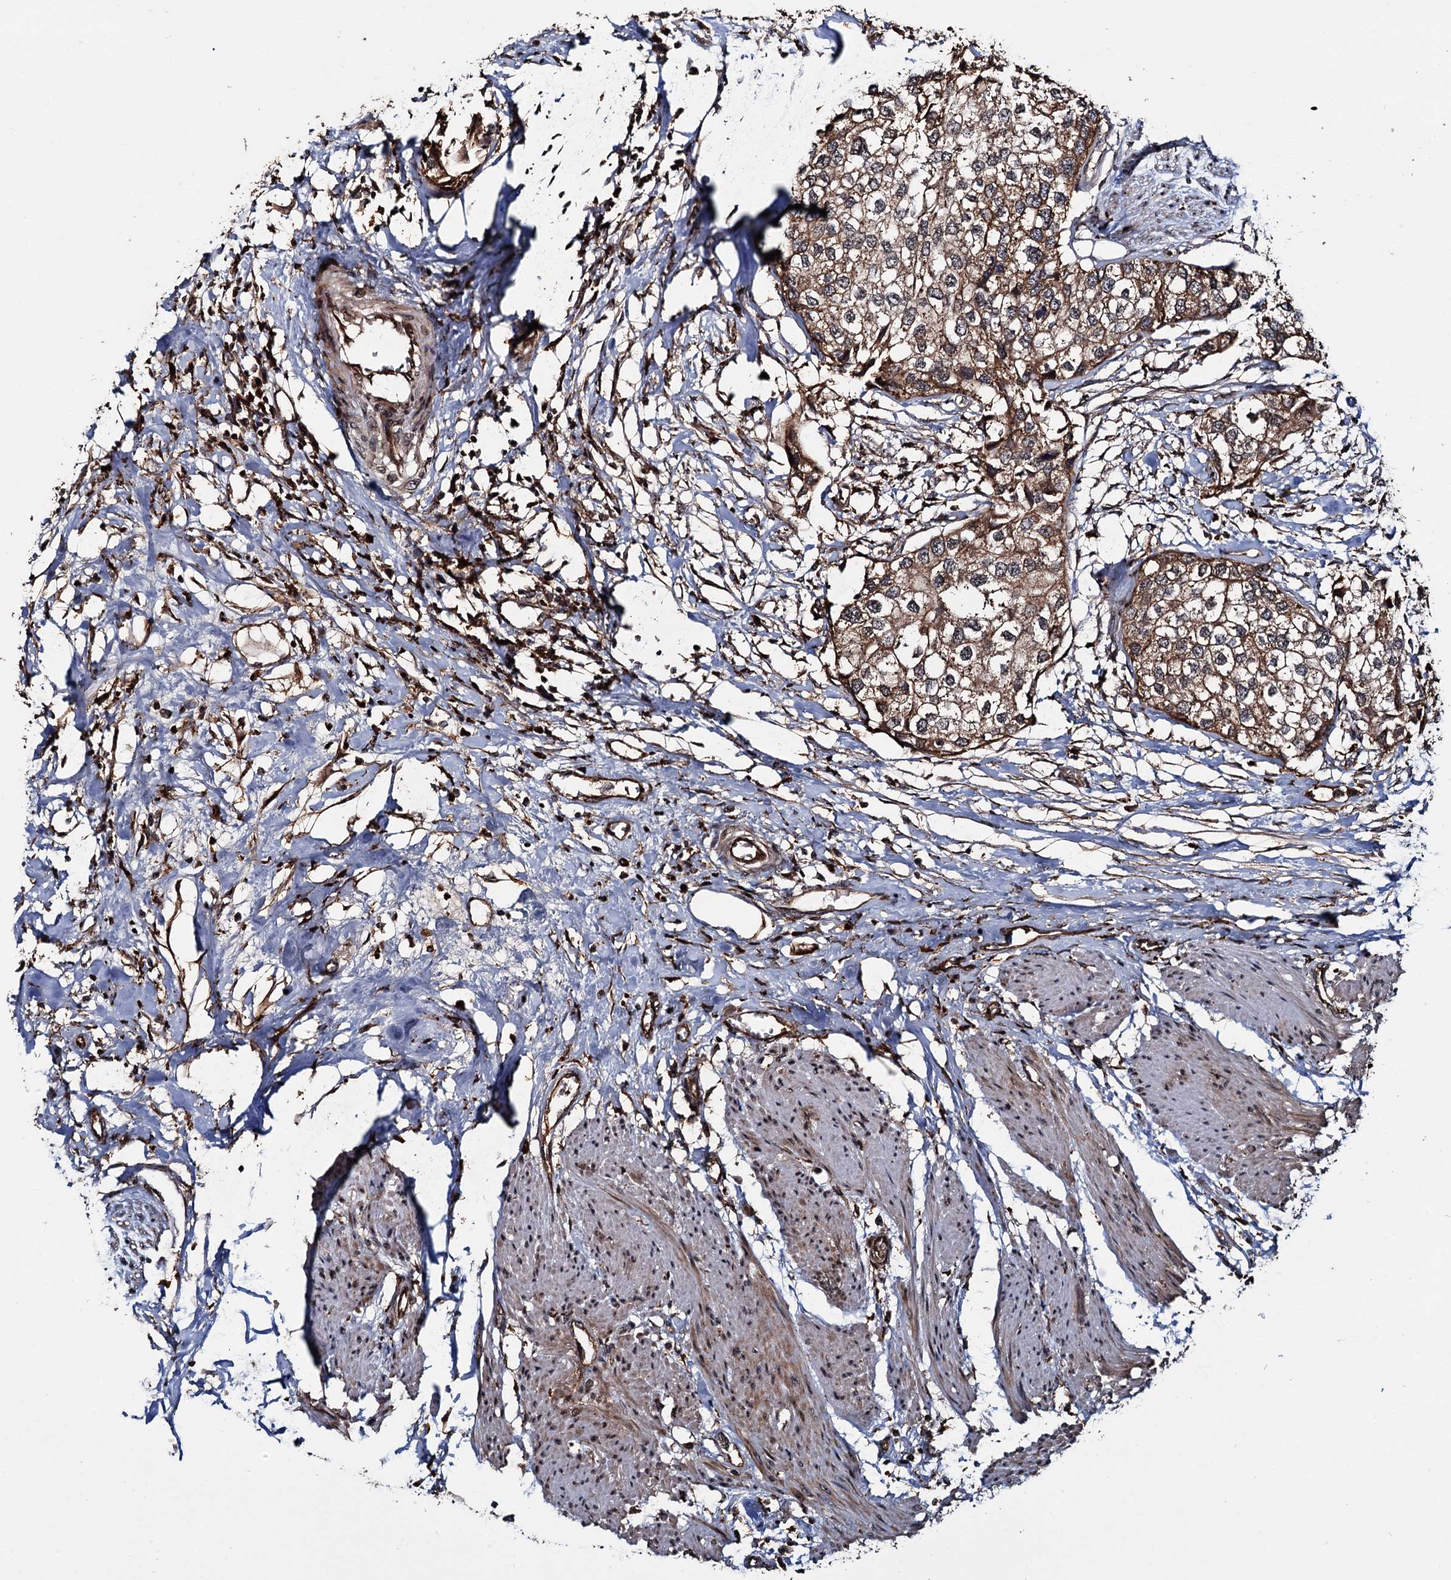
{"staining": {"intensity": "moderate", "quantity": ">75%", "location": "cytoplasmic/membranous"}, "tissue": "urothelial cancer", "cell_type": "Tumor cells", "image_type": "cancer", "snomed": [{"axis": "morphology", "description": "Urothelial carcinoma, High grade"}, {"axis": "topography", "description": "Urinary bladder"}], "caption": "Tumor cells show moderate cytoplasmic/membranous staining in approximately >75% of cells in high-grade urothelial carcinoma.", "gene": "CEP192", "patient": {"sex": "male", "age": 64}}